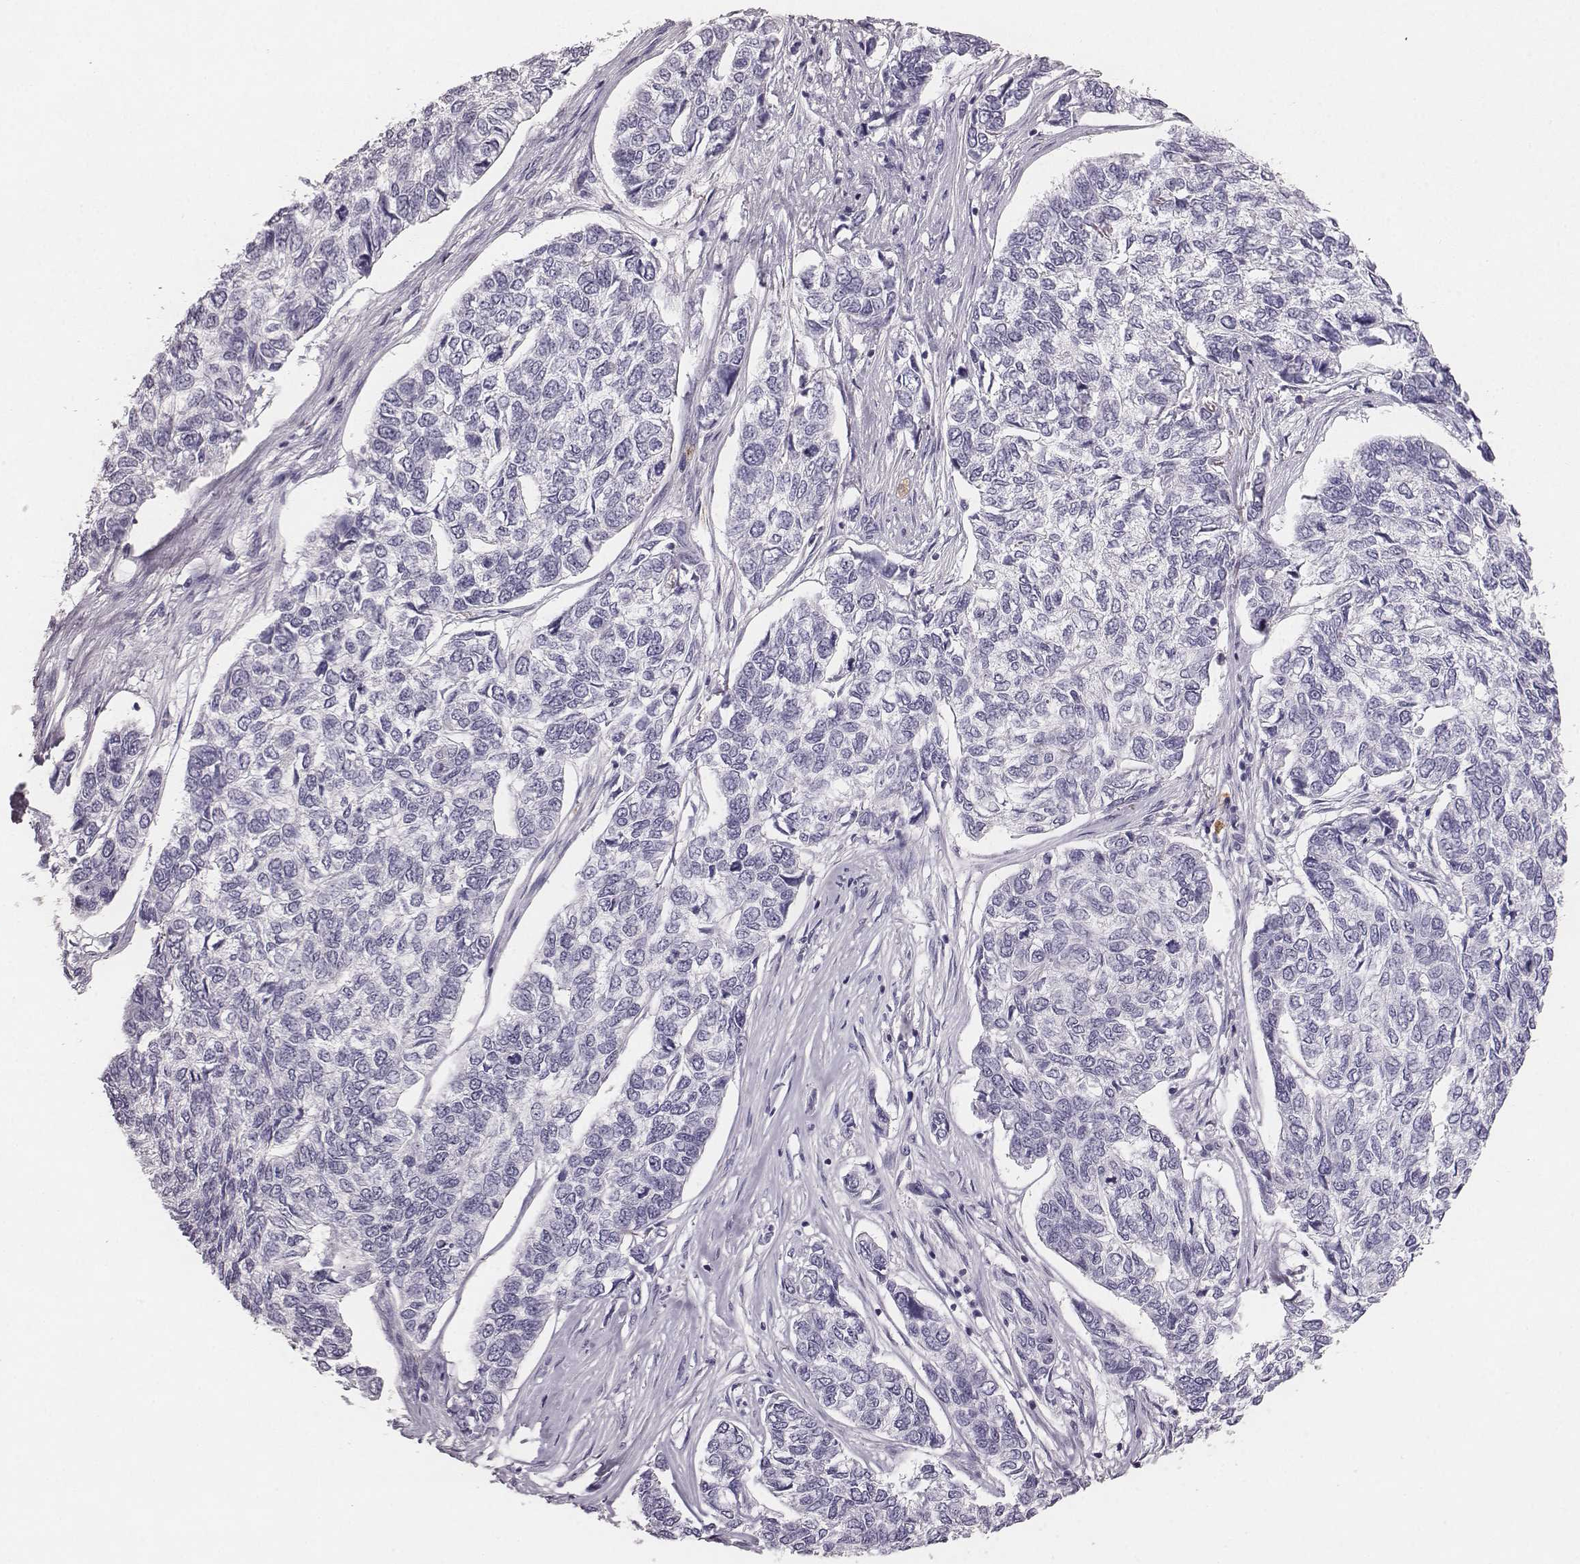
{"staining": {"intensity": "negative", "quantity": "none", "location": "none"}, "tissue": "skin cancer", "cell_type": "Tumor cells", "image_type": "cancer", "snomed": [{"axis": "morphology", "description": "Basal cell carcinoma"}, {"axis": "topography", "description": "Skin"}], "caption": "Skin cancer was stained to show a protein in brown. There is no significant staining in tumor cells. The staining is performed using DAB (3,3'-diaminobenzidine) brown chromogen with nuclei counter-stained in using hematoxylin.", "gene": "NPTXR", "patient": {"sex": "female", "age": 65}}